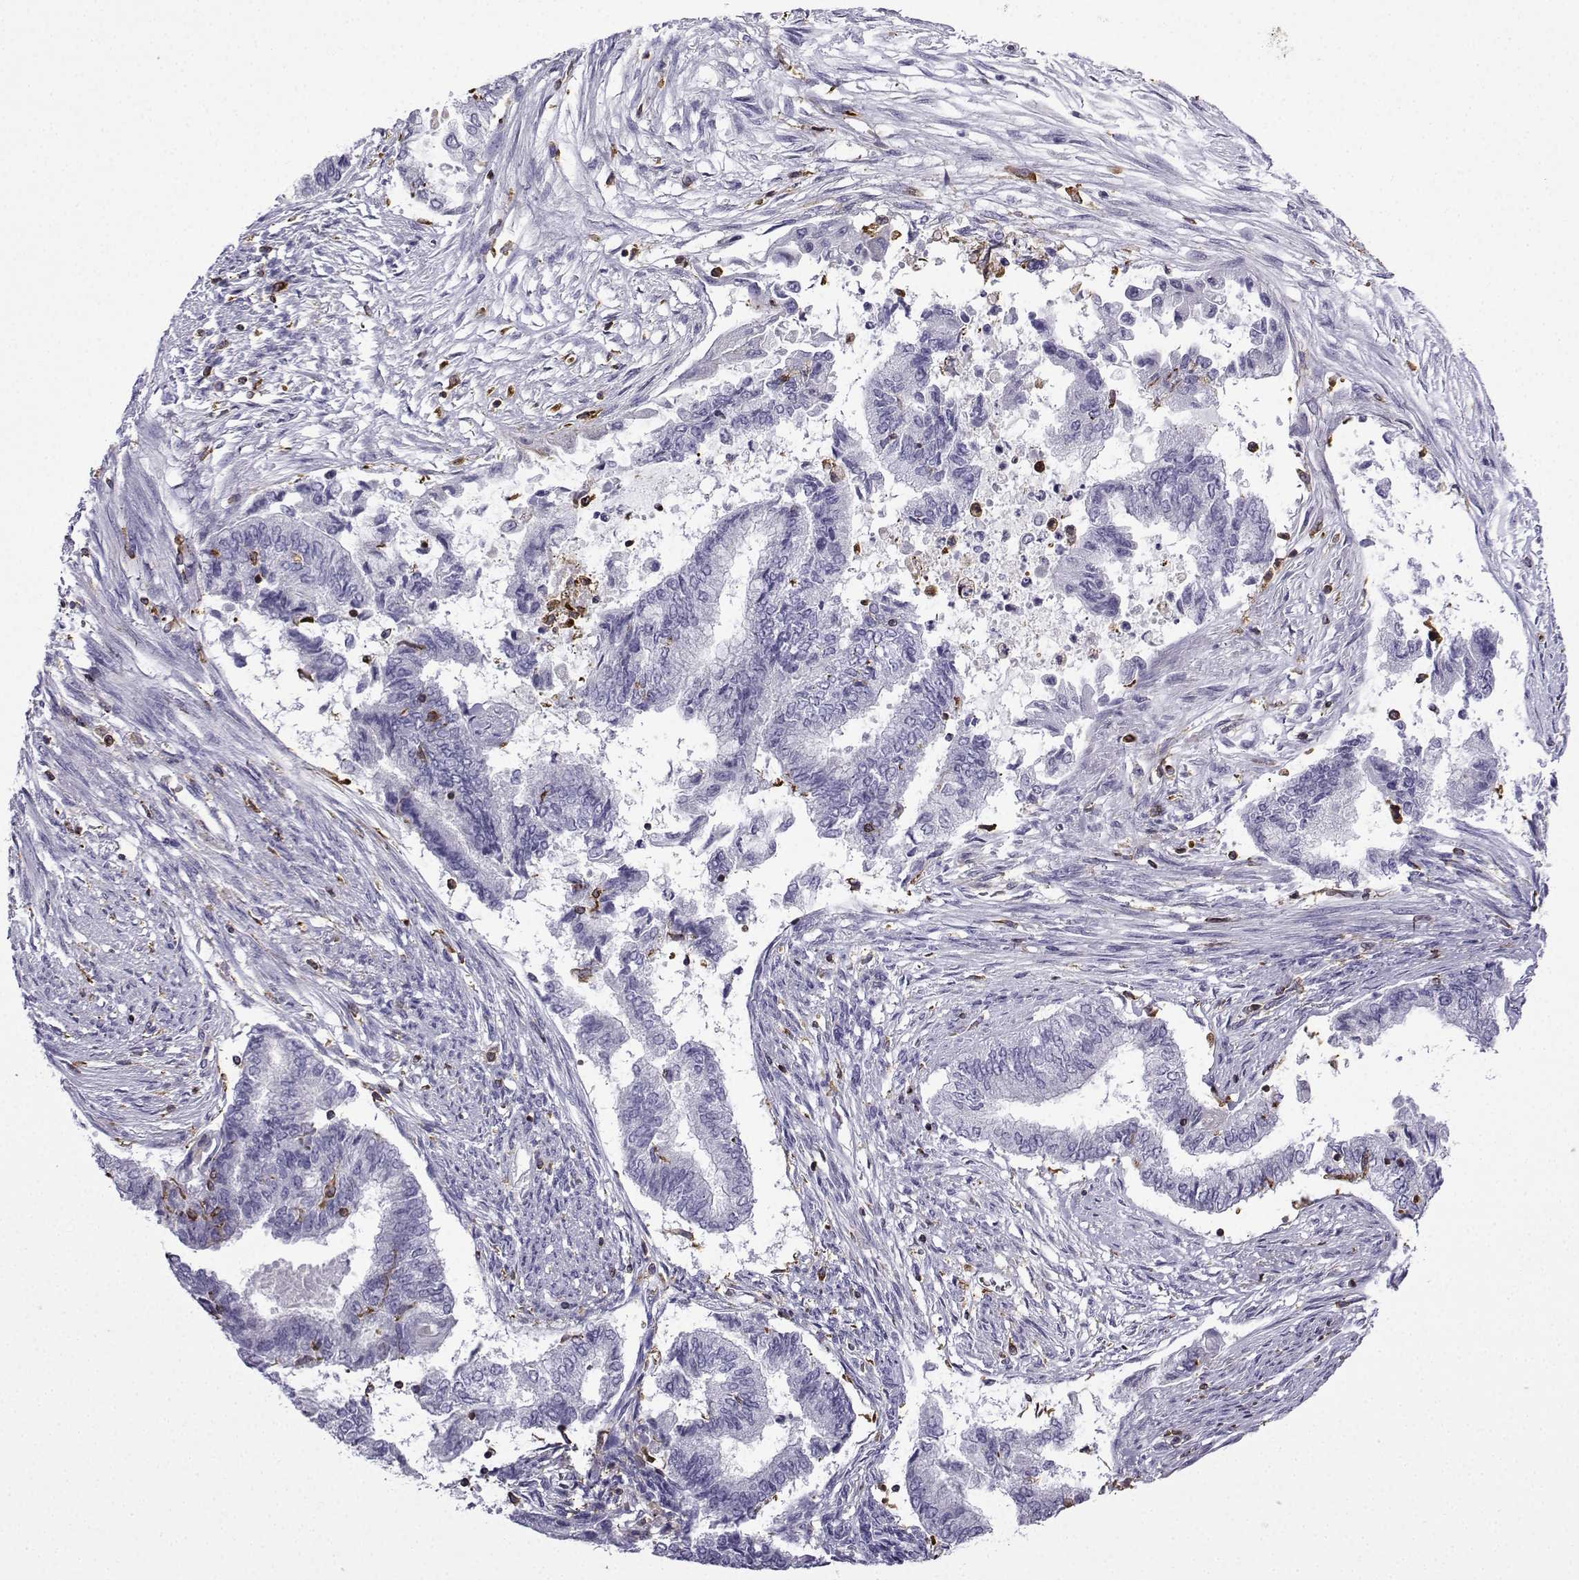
{"staining": {"intensity": "negative", "quantity": "none", "location": "none"}, "tissue": "endometrial cancer", "cell_type": "Tumor cells", "image_type": "cancer", "snomed": [{"axis": "morphology", "description": "Adenocarcinoma, NOS"}, {"axis": "topography", "description": "Endometrium"}], "caption": "High magnification brightfield microscopy of endometrial adenocarcinoma stained with DAB (3,3'-diaminobenzidine) (brown) and counterstained with hematoxylin (blue): tumor cells show no significant positivity. The staining was performed using DAB to visualize the protein expression in brown, while the nuclei were stained in blue with hematoxylin (Magnification: 20x).", "gene": "DOCK10", "patient": {"sex": "female", "age": 65}}